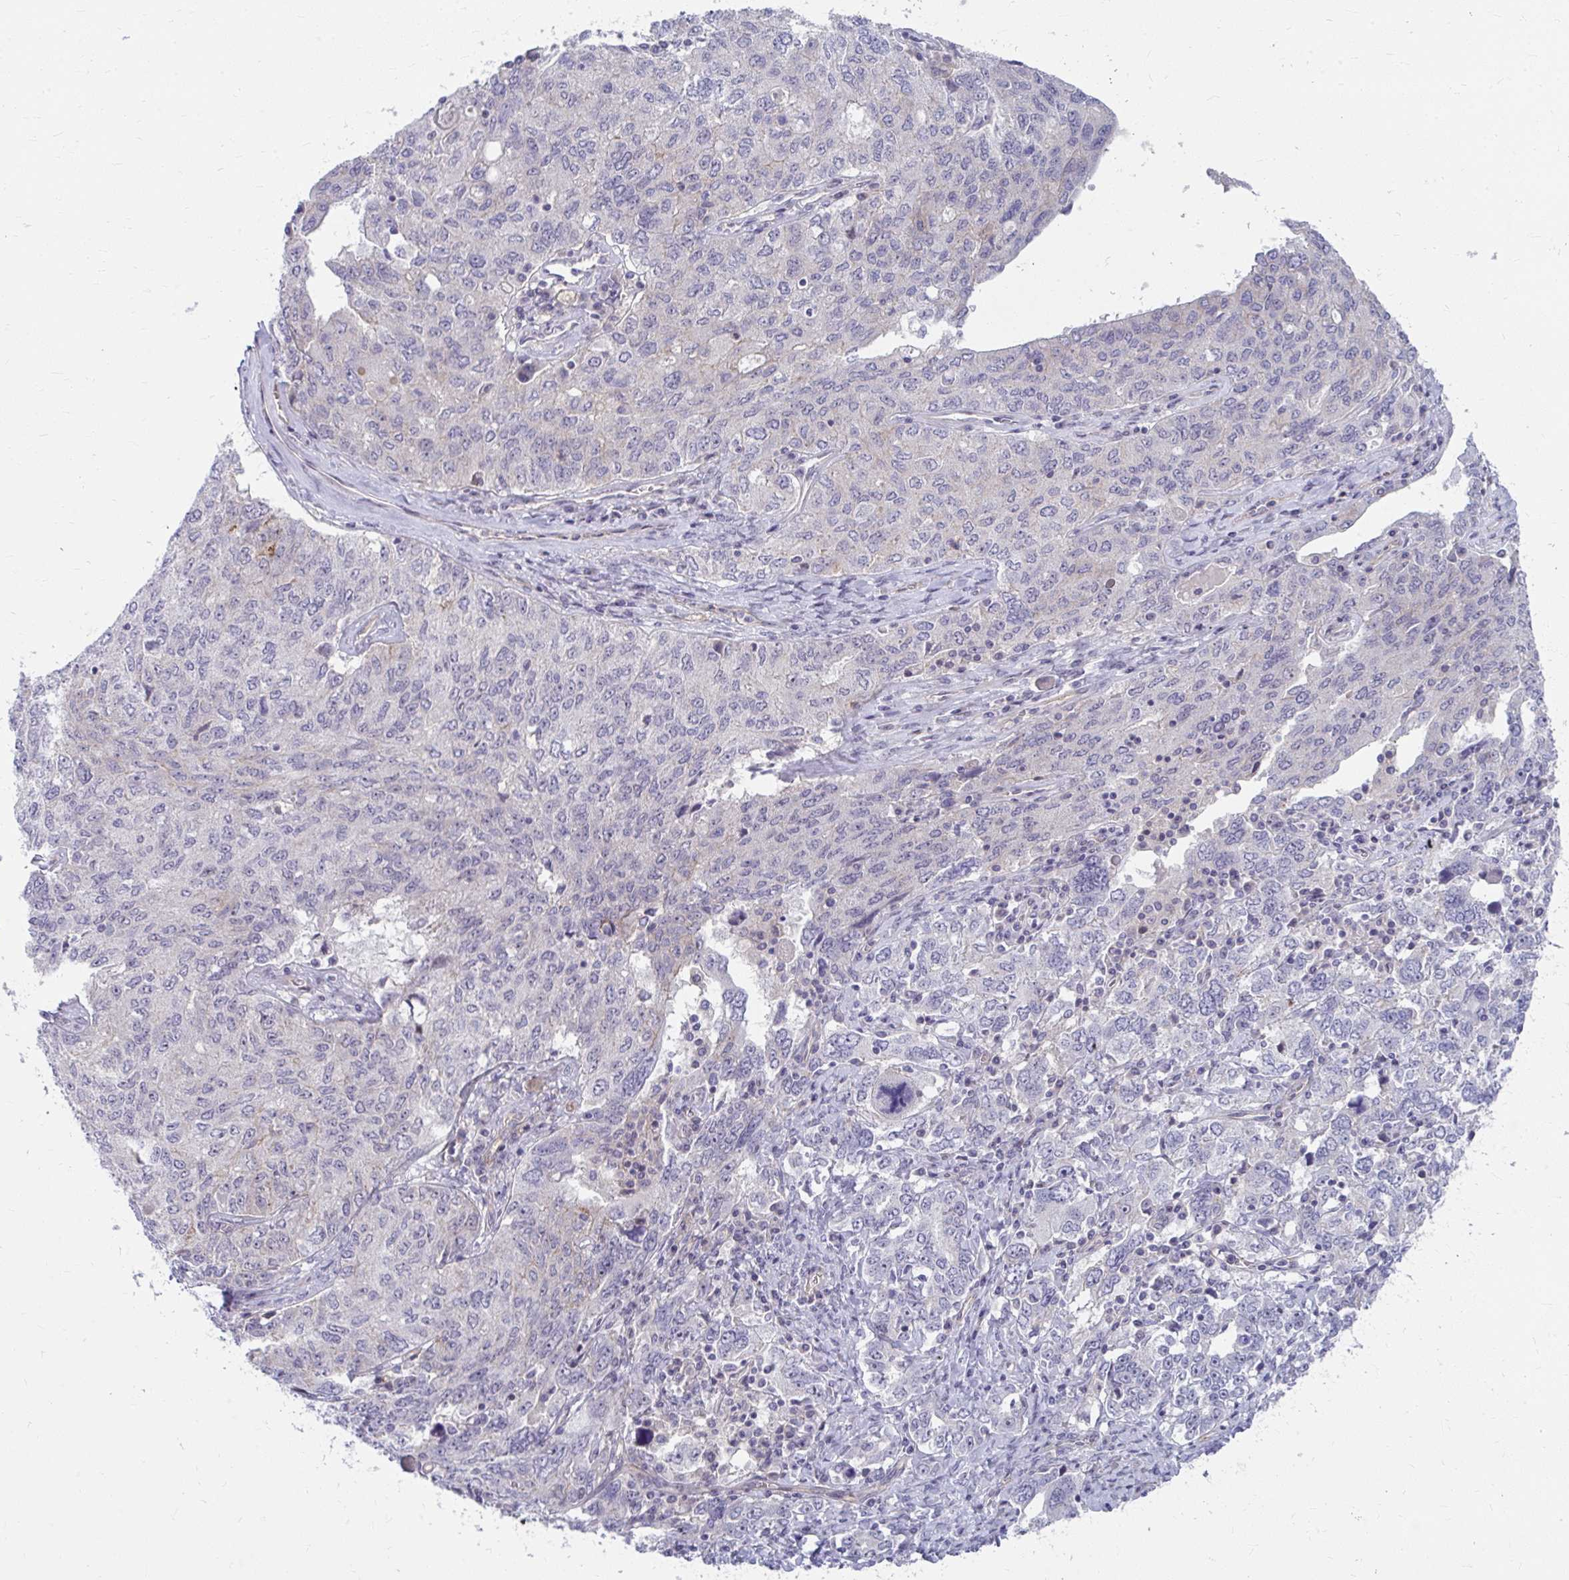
{"staining": {"intensity": "negative", "quantity": "none", "location": "none"}, "tissue": "ovarian cancer", "cell_type": "Tumor cells", "image_type": "cancer", "snomed": [{"axis": "morphology", "description": "Carcinoma, endometroid"}, {"axis": "topography", "description": "Ovary"}], "caption": "IHC photomicrograph of human ovarian cancer stained for a protein (brown), which demonstrates no positivity in tumor cells.", "gene": "MUS81", "patient": {"sex": "female", "age": 62}}